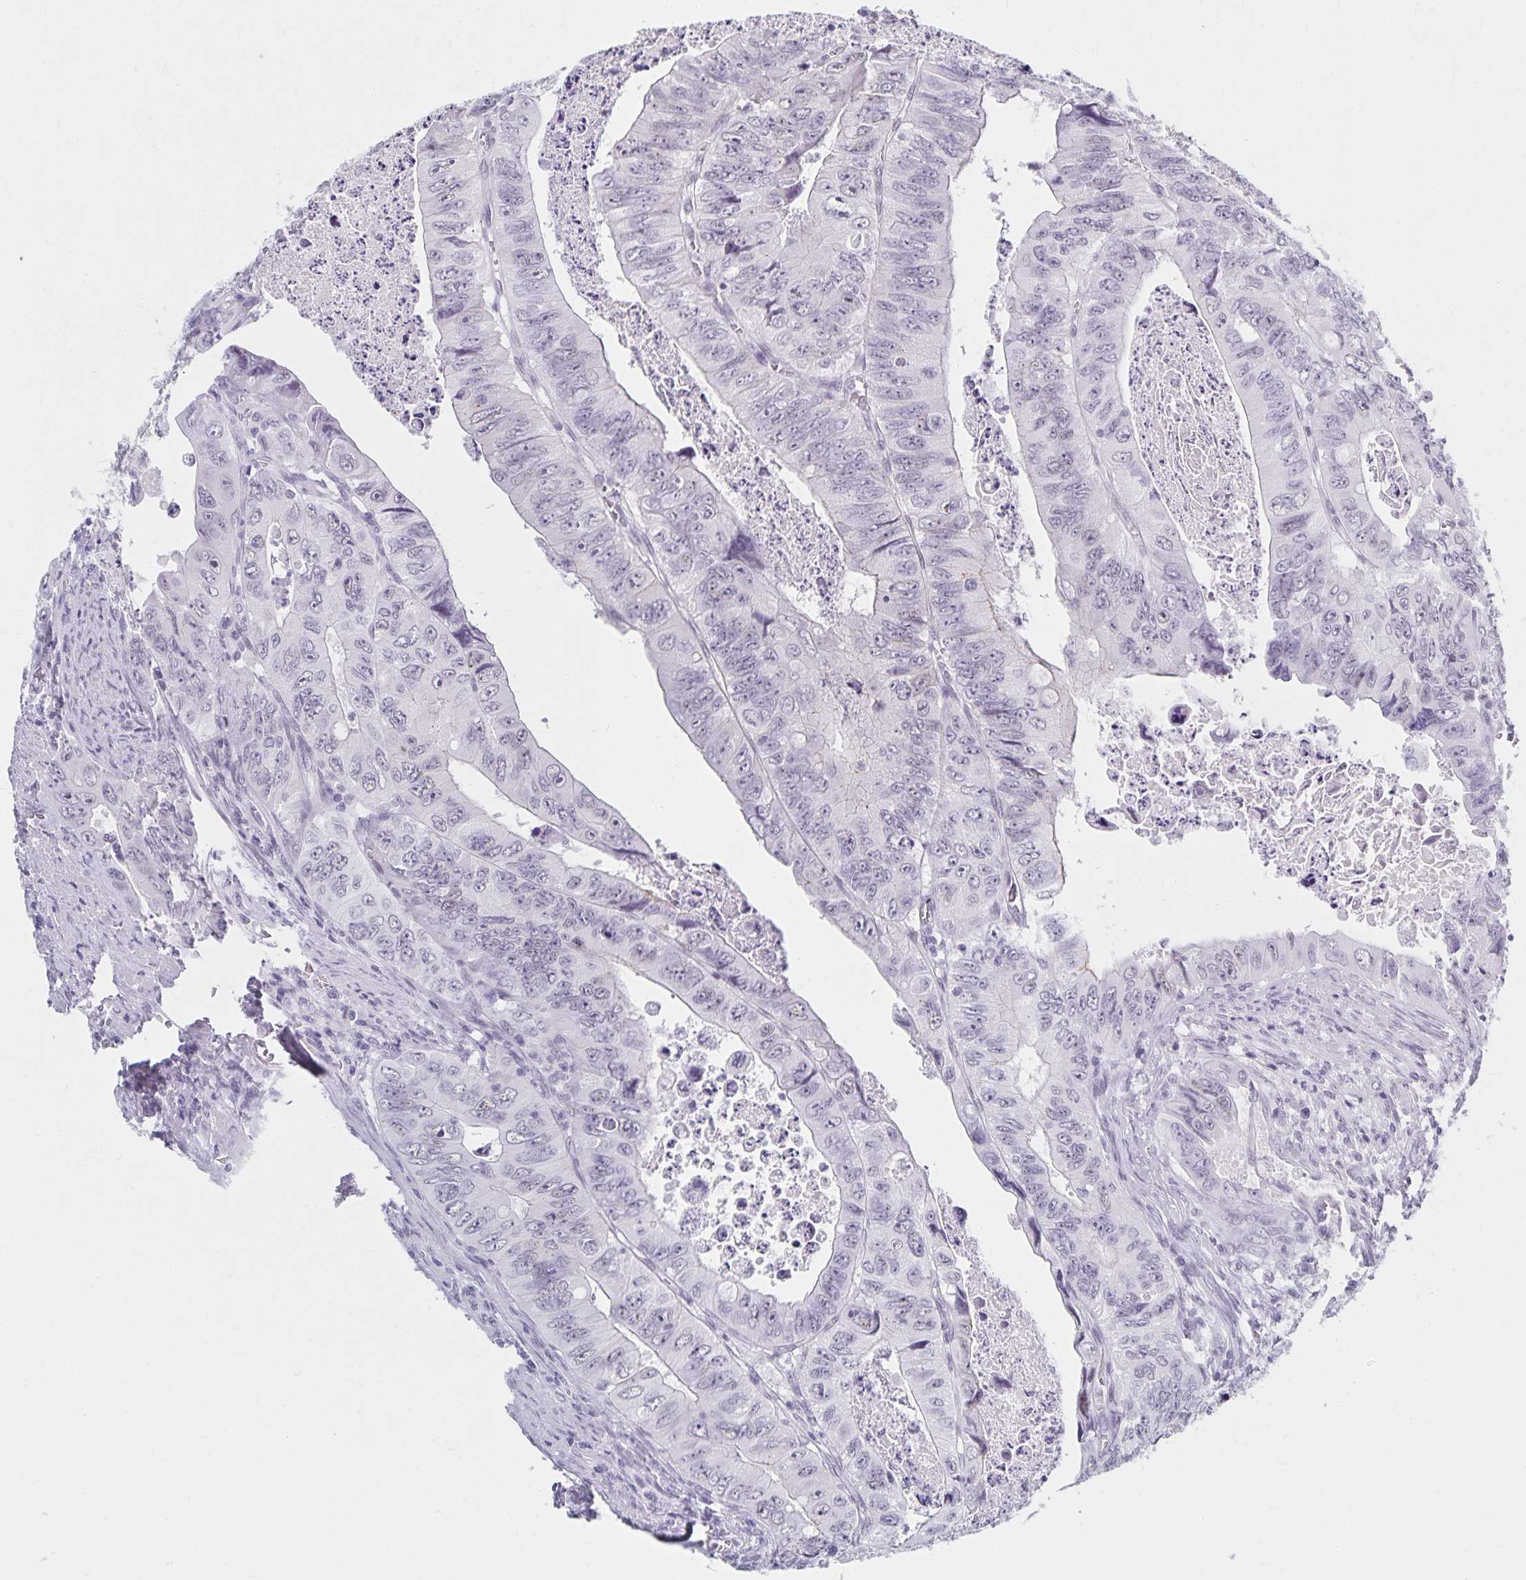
{"staining": {"intensity": "weak", "quantity": "<25%", "location": "nuclear"}, "tissue": "colorectal cancer", "cell_type": "Tumor cells", "image_type": "cancer", "snomed": [{"axis": "morphology", "description": "Adenocarcinoma, NOS"}, {"axis": "topography", "description": "Colon"}], "caption": "Immunohistochemistry (IHC) of human colorectal cancer (adenocarcinoma) displays no expression in tumor cells.", "gene": "C20orf85", "patient": {"sex": "female", "age": 84}}